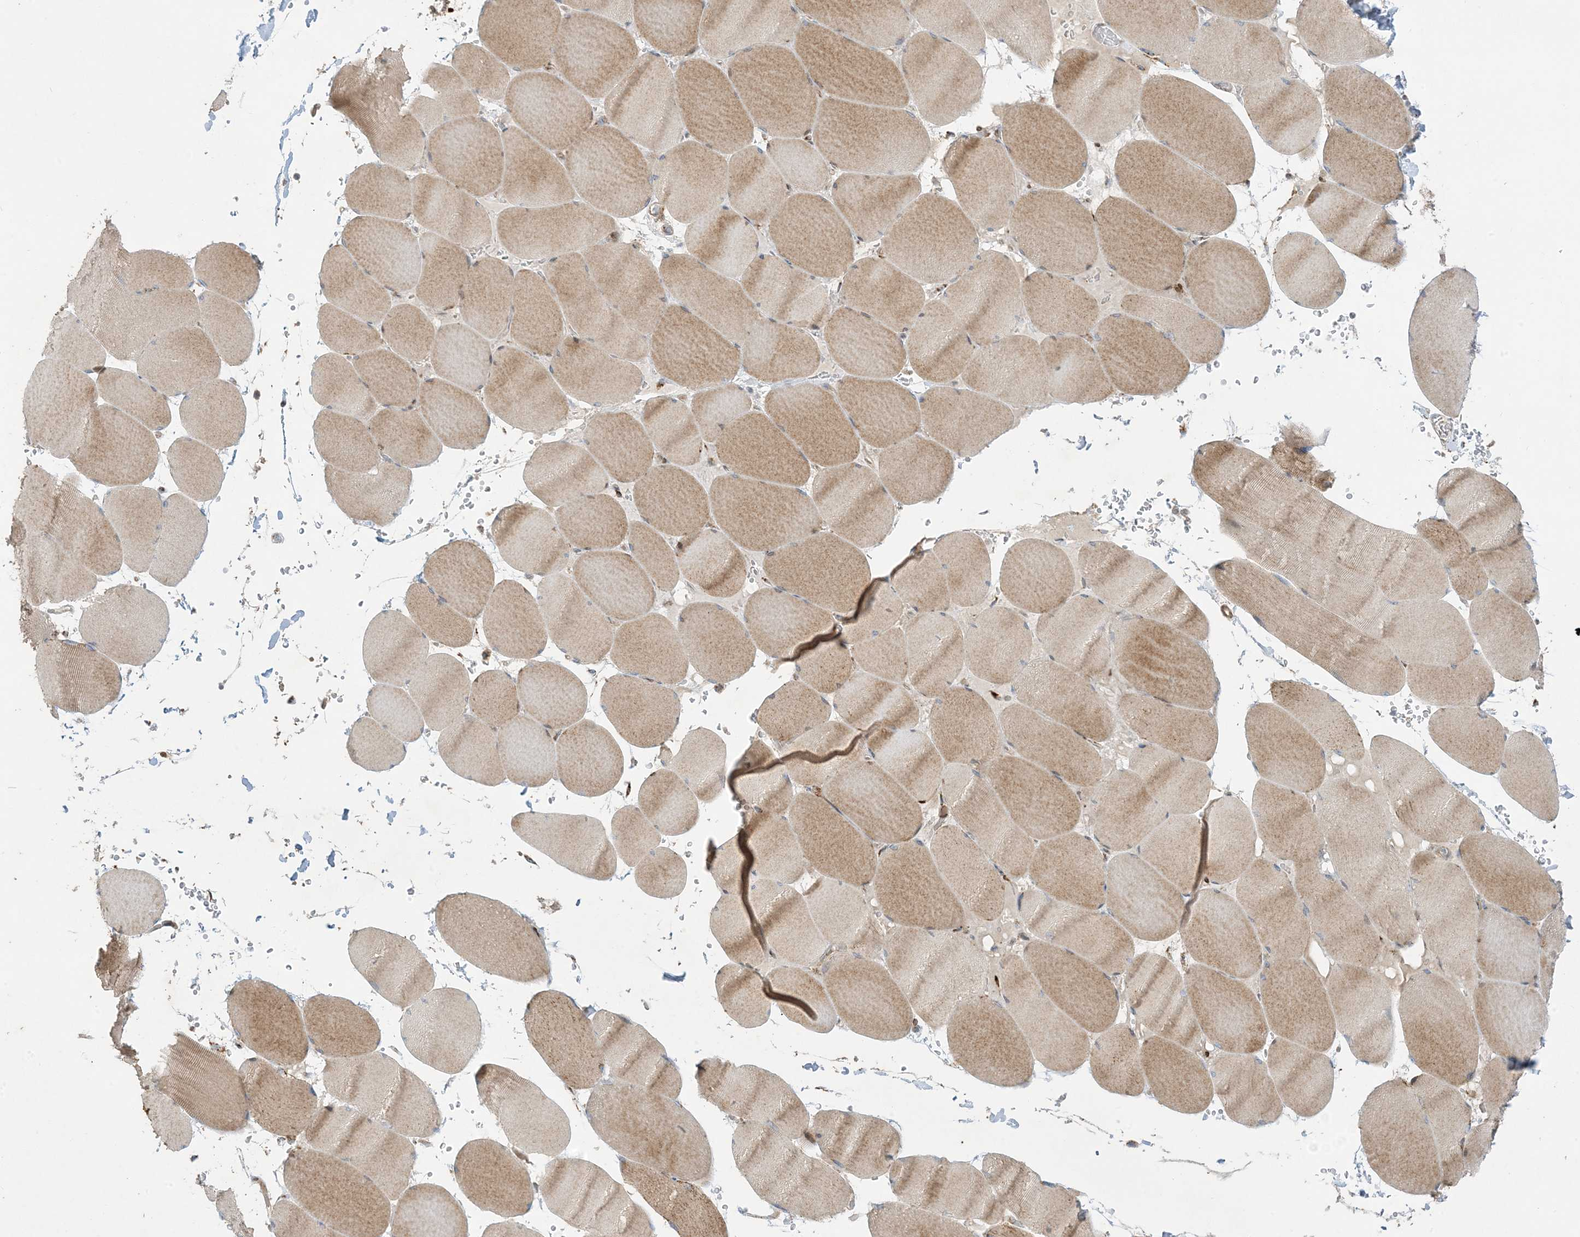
{"staining": {"intensity": "moderate", "quantity": ">75%", "location": "cytoplasmic/membranous"}, "tissue": "skeletal muscle", "cell_type": "Myocytes", "image_type": "normal", "snomed": [{"axis": "morphology", "description": "Normal tissue, NOS"}, {"axis": "topography", "description": "Skeletal muscle"}, {"axis": "topography", "description": "Head-Neck"}], "caption": "A high-resolution image shows immunohistochemistry staining of normal skeletal muscle, which exhibits moderate cytoplasmic/membranous expression in approximately >75% of myocytes. (DAB (3,3'-diaminobenzidine) IHC, brown staining for protein, blue staining for nuclei).", "gene": "NDUFAF3", "patient": {"sex": "male", "age": 66}}